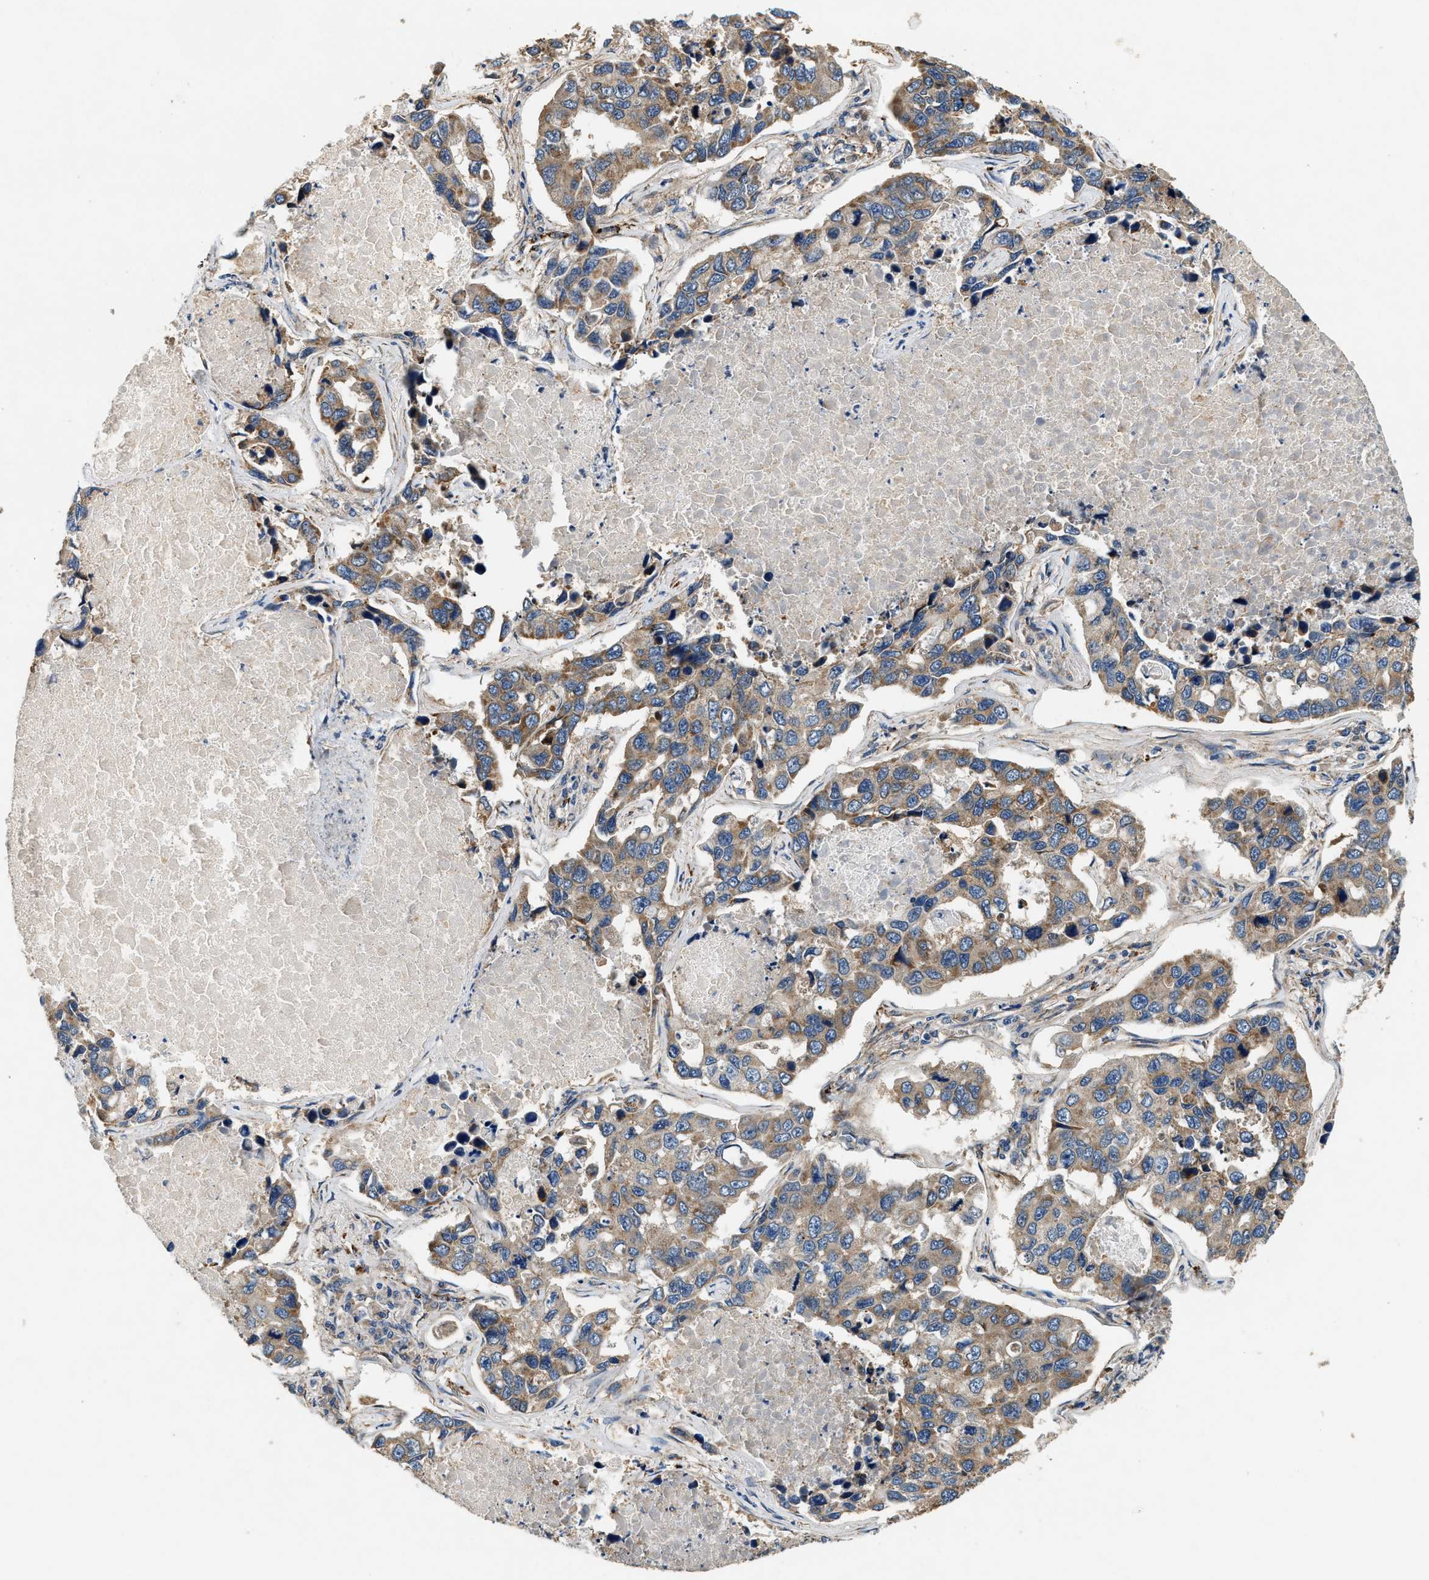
{"staining": {"intensity": "moderate", "quantity": ">75%", "location": "cytoplasmic/membranous"}, "tissue": "lung cancer", "cell_type": "Tumor cells", "image_type": "cancer", "snomed": [{"axis": "morphology", "description": "Adenocarcinoma, NOS"}, {"axis": "topography", "description": "Lung"}], "caption": "Protein expression analysis of lung cancer shows moderate cytoplasmic/membranous expression in about >75% of tumor cells.", "gene": "DUSP10", "patient": {"sex": "male", "age": 64}}